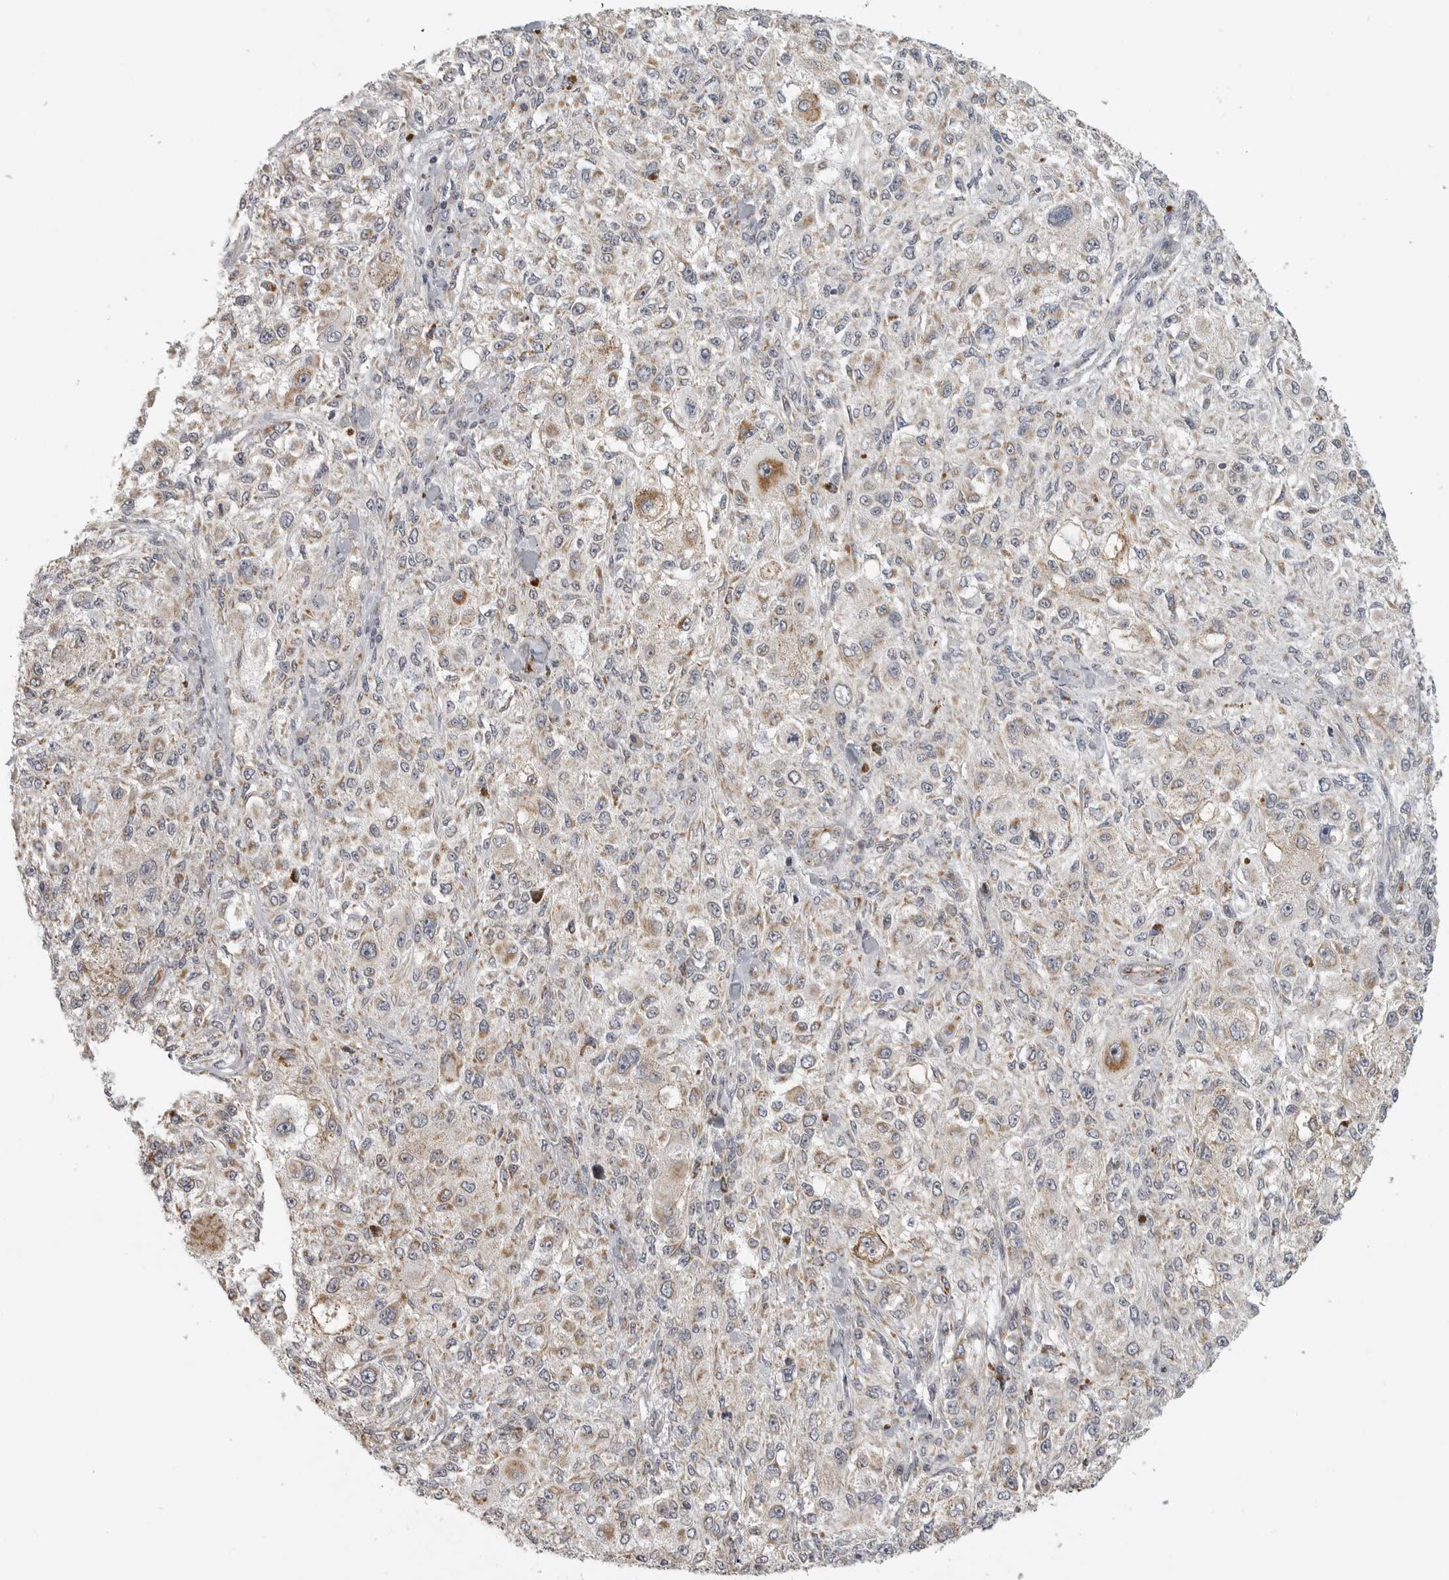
{"staining": {"intensity": "weak", "quantity": "25%-75%", "location": "cytoplasmic/membranous"}, "tissue": "melanoma", "cell_type": "Tumor cells", "image_type": "cancer", "snomed": [{"axis": "morphology", "description": "Necrosis, NOS"}, {"axis": "morphology", "description": "Malignant melanoma, NOS"}, {"axis": "topography", "description": "Skin"}], "caption": "Weak cytoplasmic/membranous positivity for a protein is seen in about 25%-75% of tumor cells of melanoma using immunohistochemistry (IHC).", "gene": "RXFP3", "patient": {"sex": "female", "age": 87}}